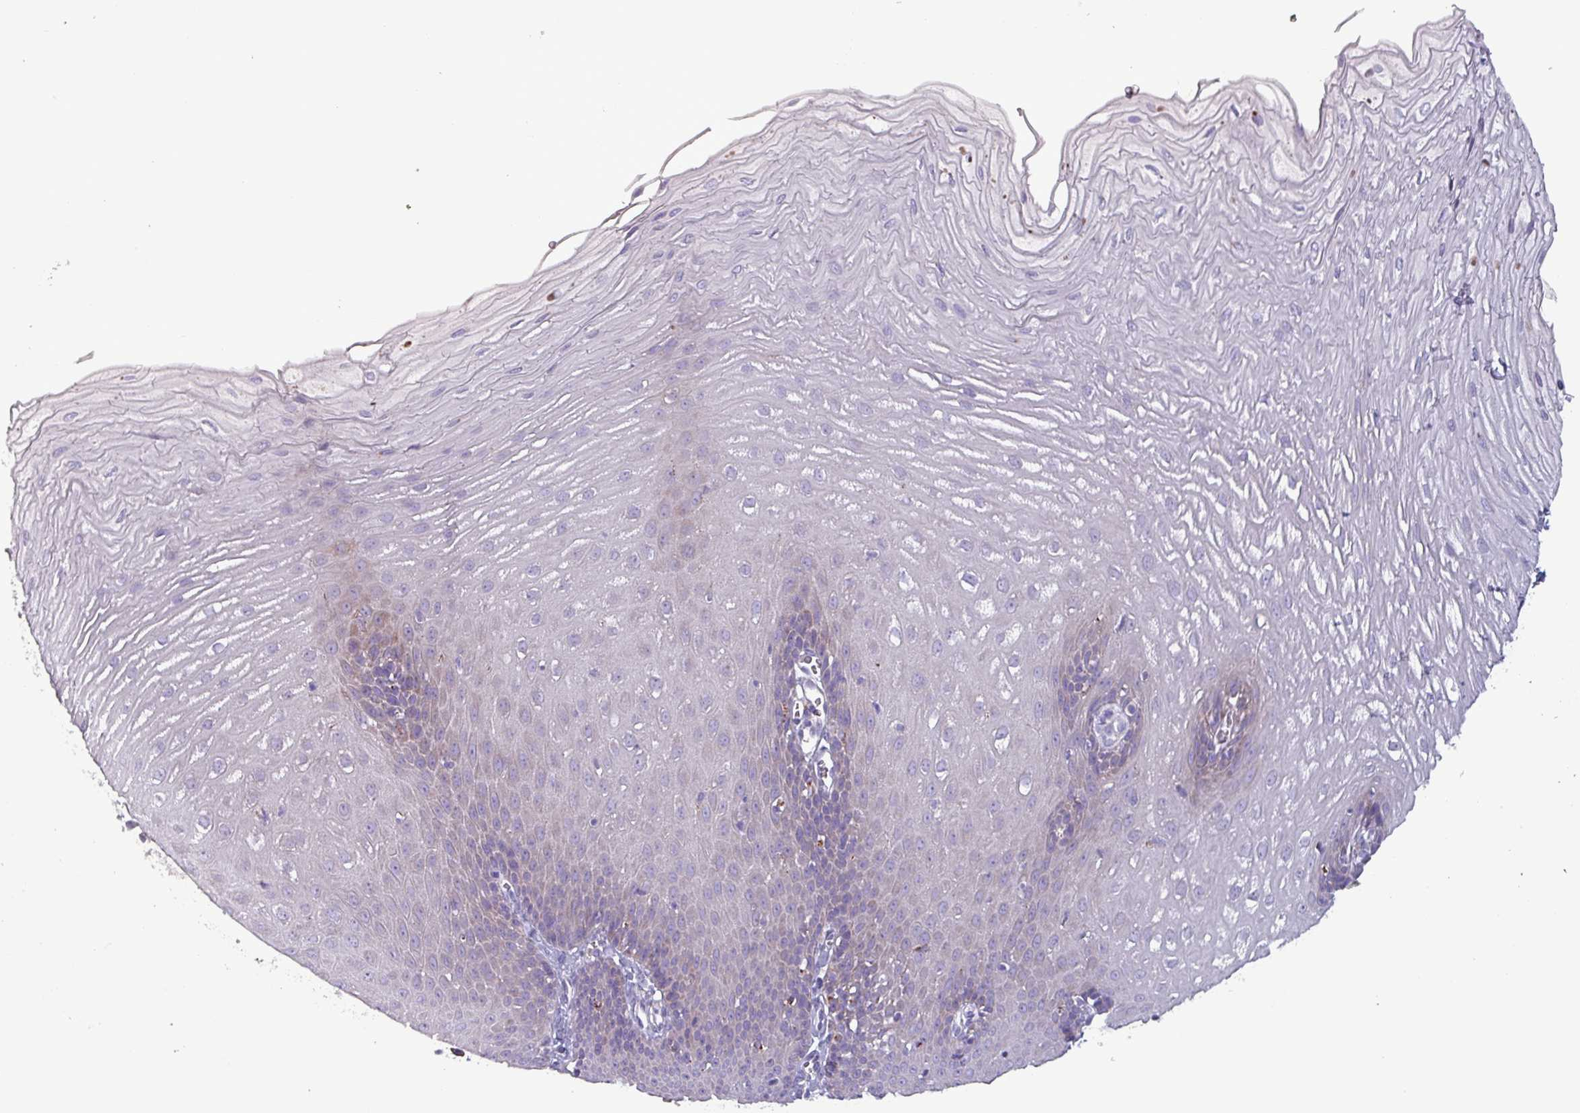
{"staining": {"intensity": "moderate", "quantity": "<25%", "location": "cytoplasmic/membranous"}, "tissue": "esophagus", "cell_type": "Squamous epithelial cells", "image_type": "normal", "snomed": [{"axis": "morphology", "description": "Normal tissue, NOS"}, {"axis": "topography", "description": "Esophagus"}], "caption": "Protein expression analysis of benign esophagus demonstrates moderate cytoplasmic/membranous expression in approximately <25% of squamous epithelial cells. (Brightfield microscopy of DAB IHC at high magnification).", "gene": "HSD3B7", "patient": {"sex": "male", "age": 70}}